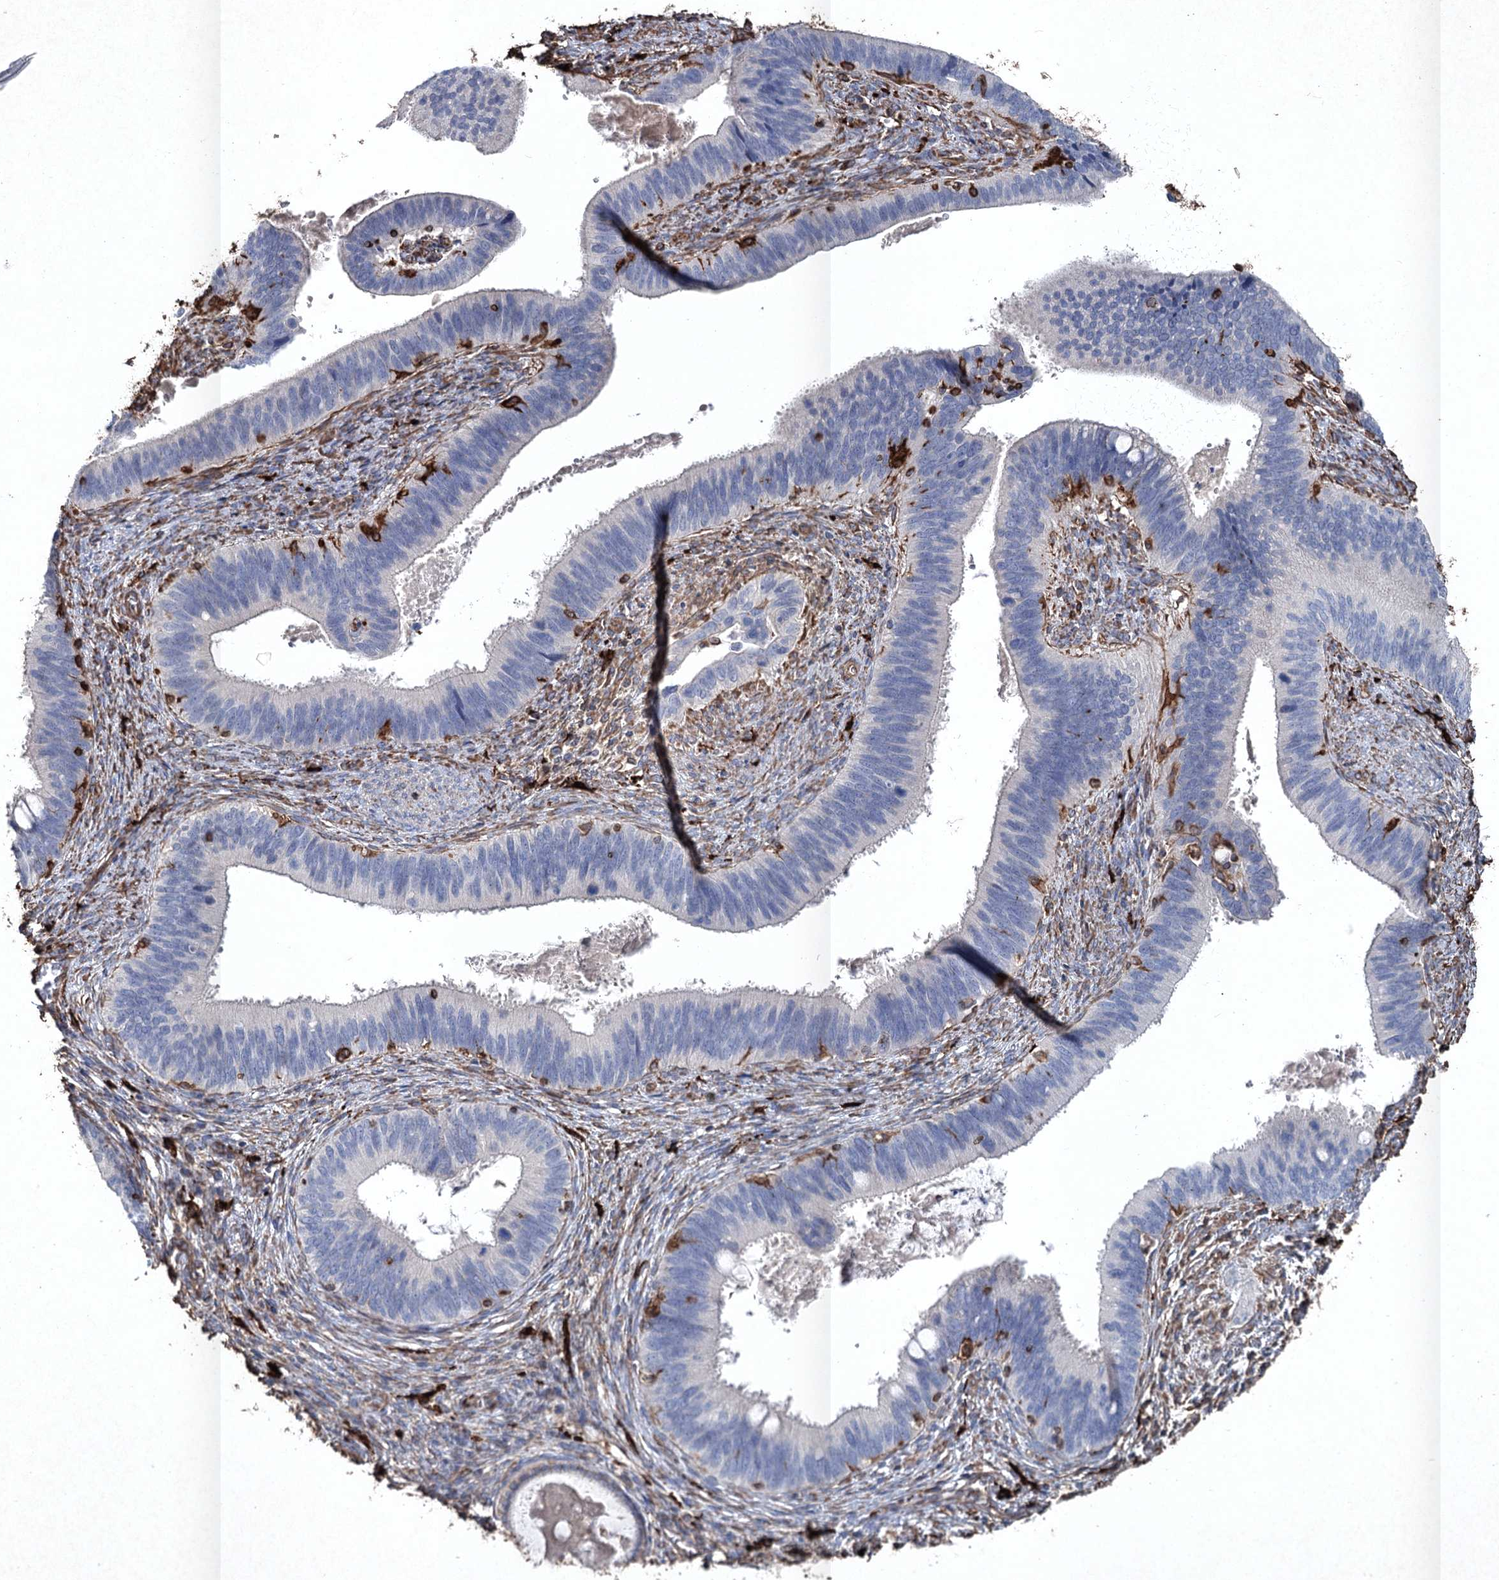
{"staining": {"intensity": "negative", "quantity": "none", "location": "none"}, "tissue": "cervical cancer", "cell_type": "Tumor cells", "image_type": "cancer", "snomed": [{"axis": "morphology", "description": "Adenocarcinoma, NOS"}, {"axis": "topography", "description": "Cervix"}], "caption": "Immunohistochemical staining of cervical cancer reveals no significant staining in tumor cells.", "gene": "CLEC4M", "patient": {"sex": "female", "age": 42}}